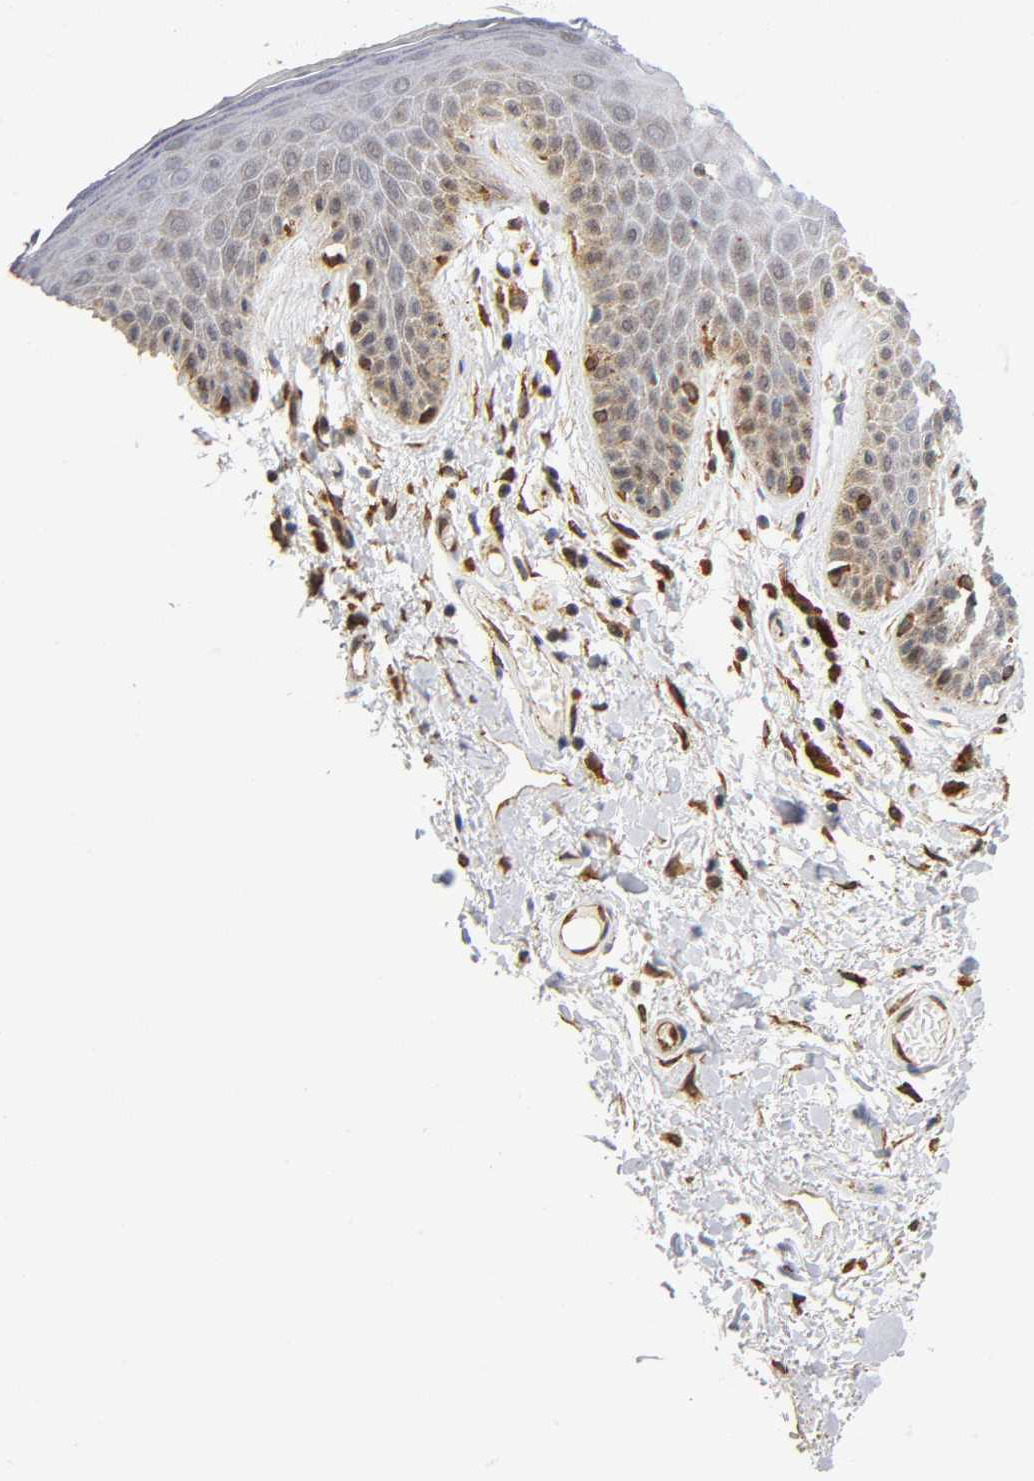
{"staining": {"intensity": "moderate", "quantity": "25%-75%", "location": "cytoplasmic/membranous"}, "tissue": "skin", "cell_type": "Epidermal cells", "image_type": "normal", "snomed": [{"axis": "morphology", "description": "Normal tissue, NOS"}, {"axis": "topography", "description": "Anal"}], "caption": "Immunohistochemical staining of normal human skin shows medium levels of moderate cytoplasmic/membranous expression in about 25%-75% of epidermal cells.", "gene": "SOS2", "patient": {"sex": "male", "age": 74}}